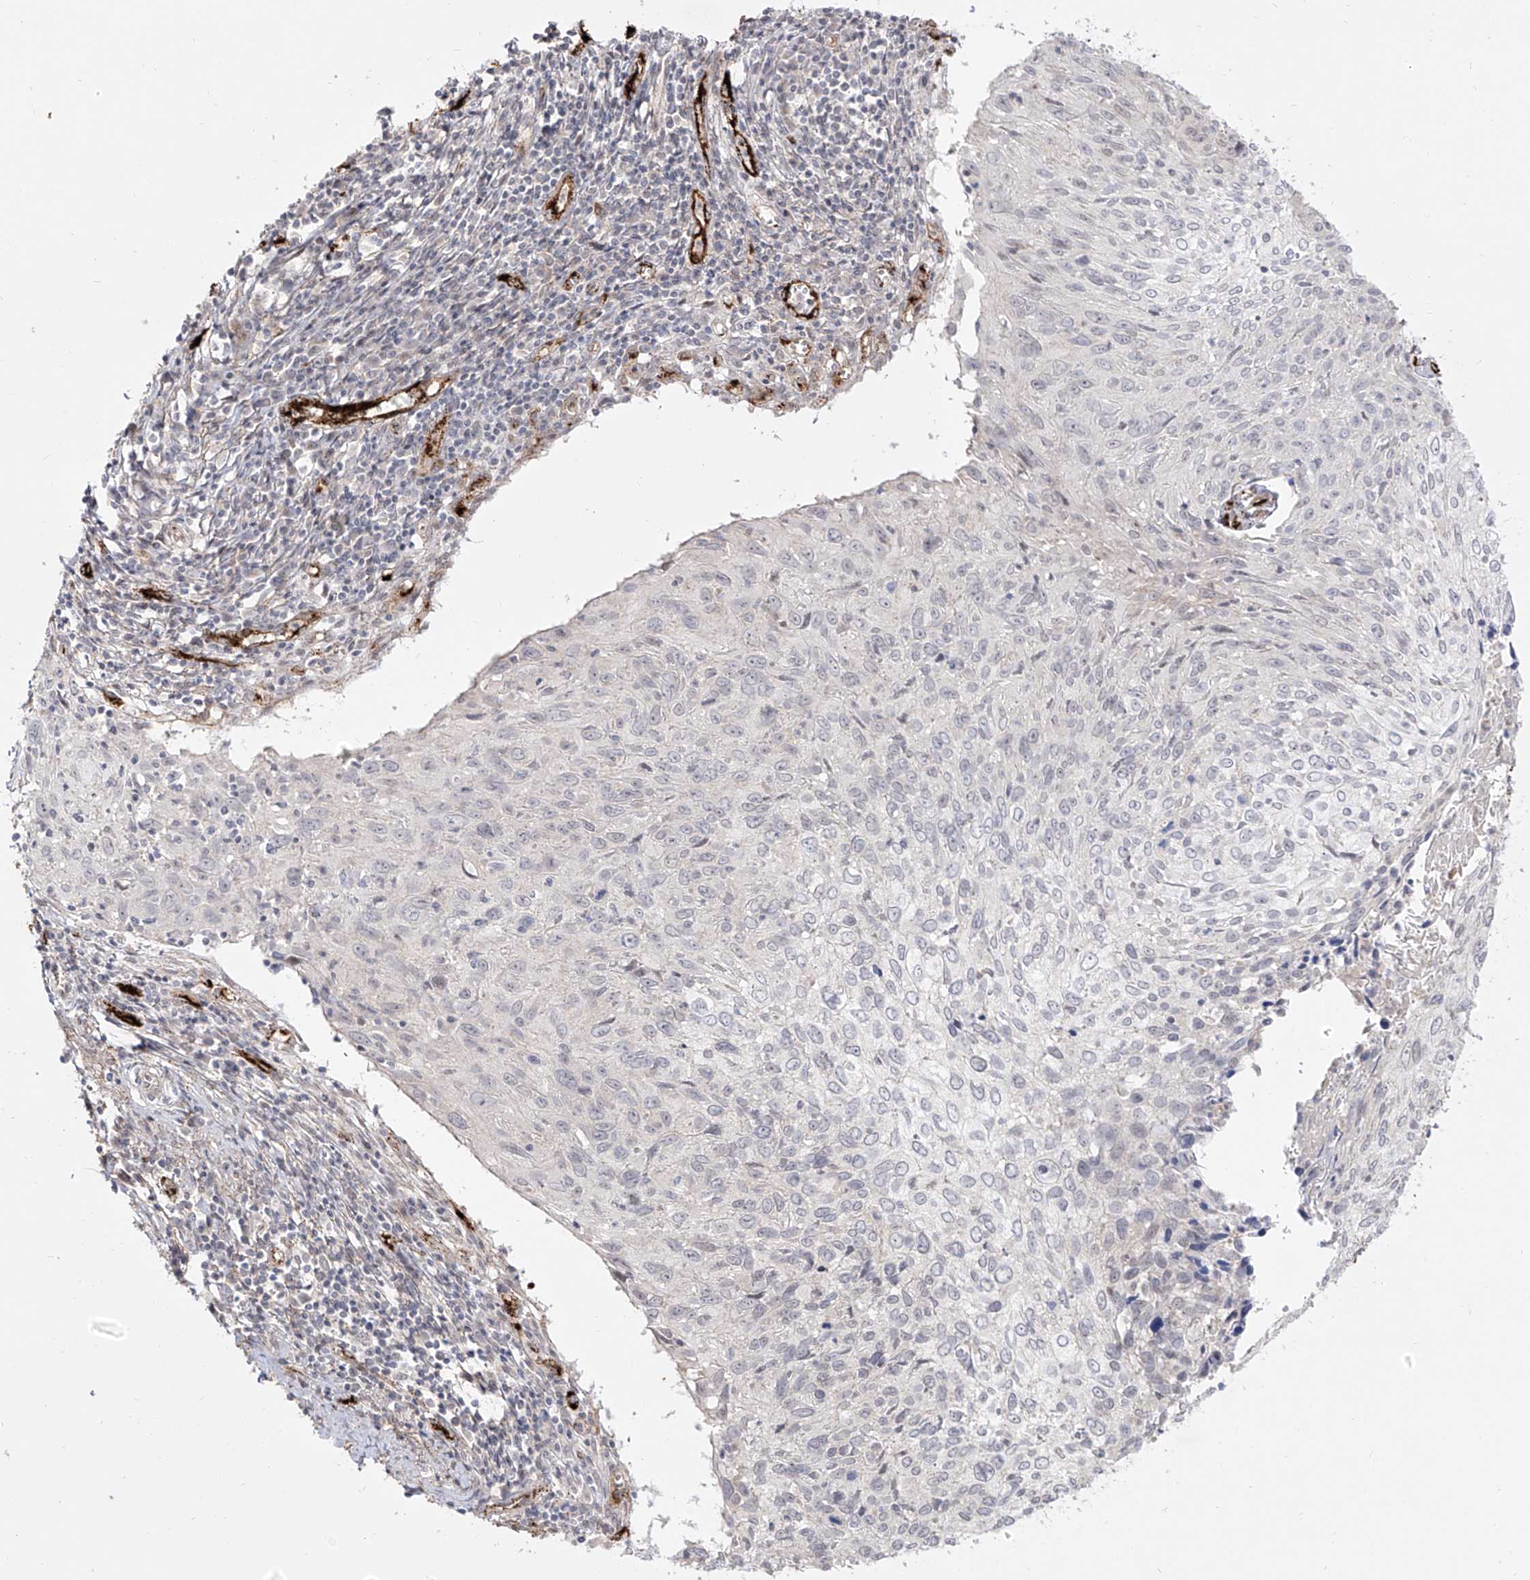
{"staining": {"intensity": "negative", "quantity": "none", "location": "none"}, "tissue": "cervical cancer", "cell_type": "Tumor cells", "image_type": "cancer", "snomed": [{"axis": "morphology", "description": "Squamous cell carcinoma, NOS"}, {"axis": "topography", "description": "Cervix"}], "caption": "Immunohistochemical staining of cervical cancer displays no significant positivity in tumor cells.", "gene": "ZGRF1", "patient": {"sex": "female", "age": 51}}